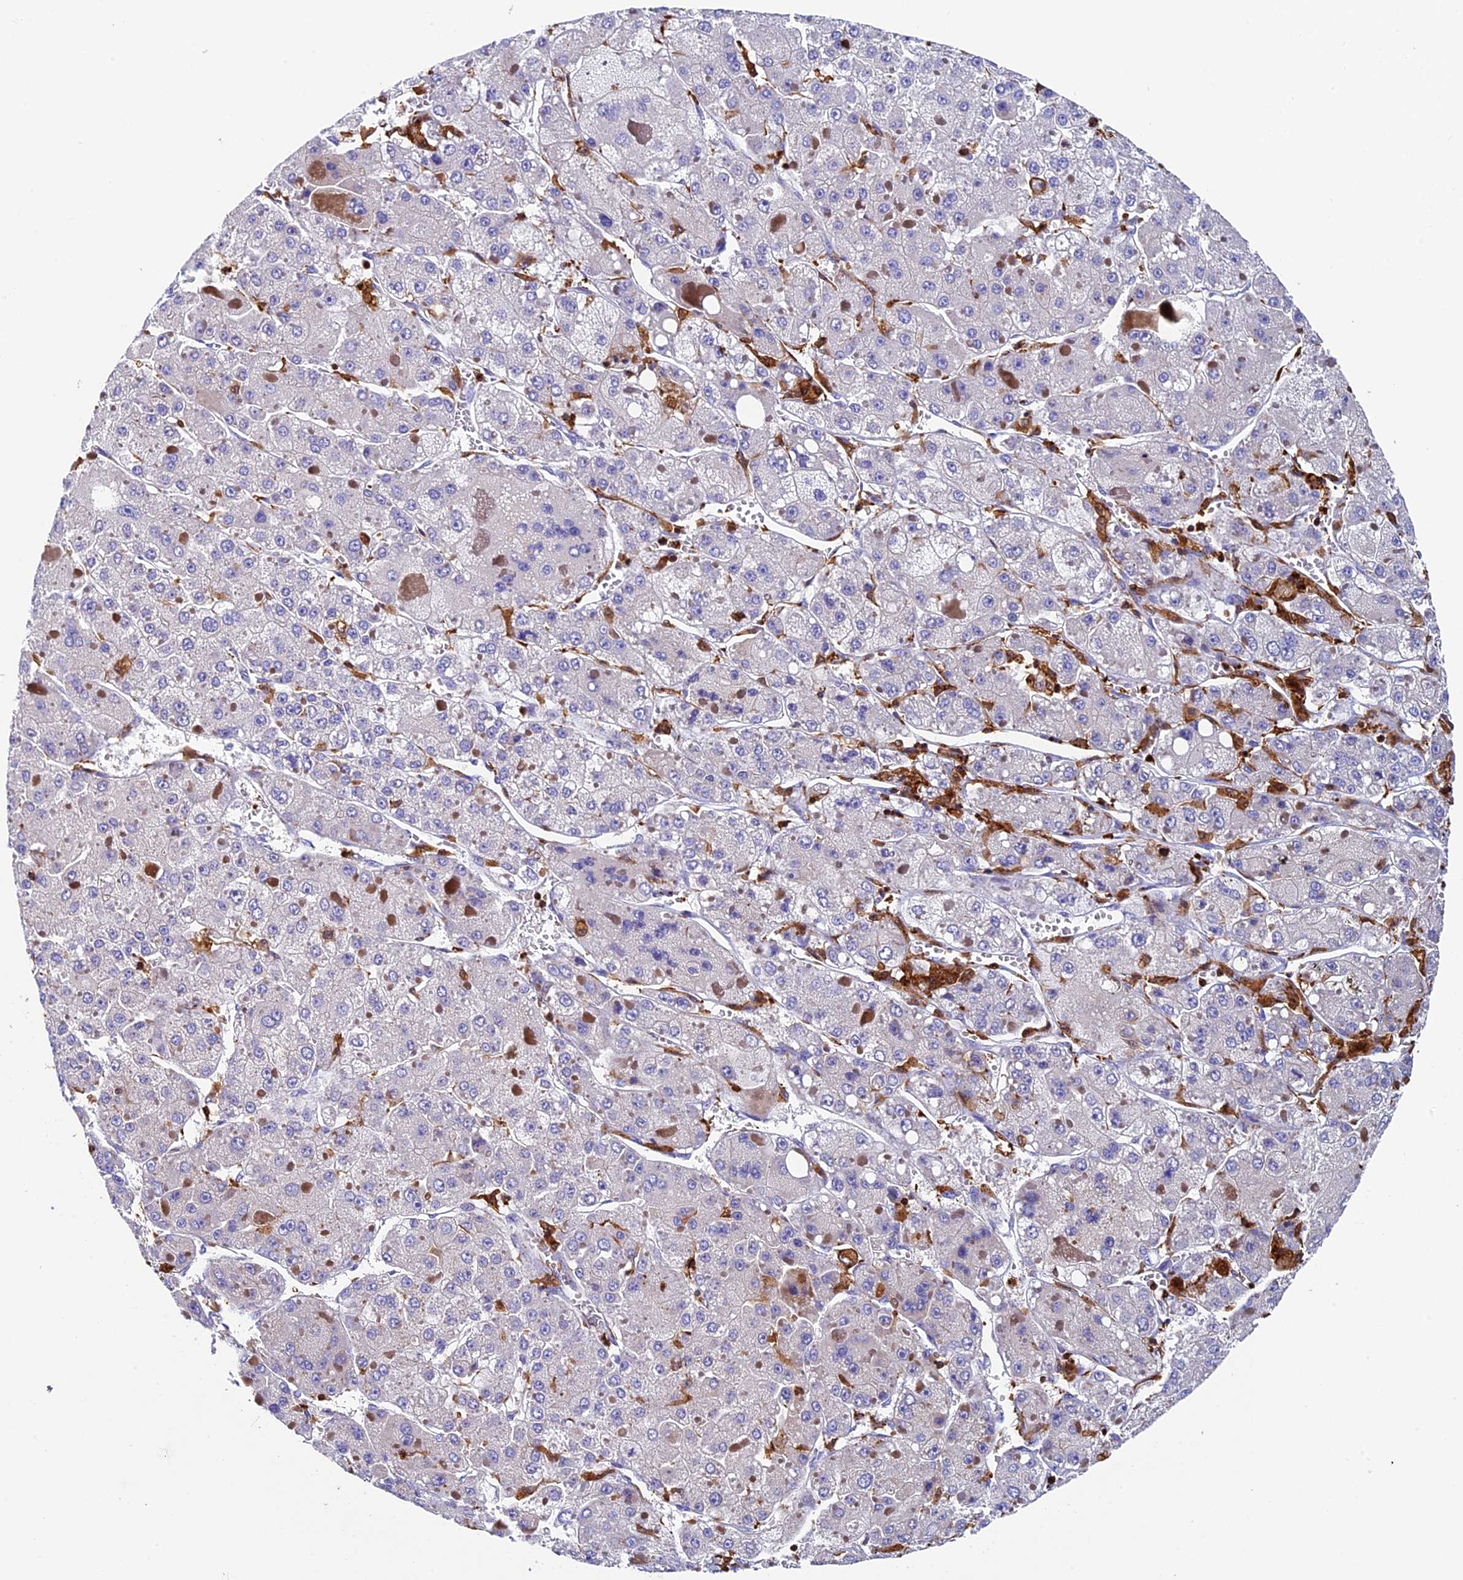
{"staining": {"intensity": "negative", "quantity": "none", "location": "none"}, "tissue": "liver cancer", "cell_type": "Tumor cells", "image_type": "cancer", "snomed": [{"axis": "morphology", "description": "Carcinoma, Hepatocellular, NOS"}, {"axis": "topography", "description": "Liver"}], "caption": "The histopathology image shows no staining of tumor cells in hepatocellular carcinoma (liver). (Brightfield microscopy of DAB (3,3'-diaminobenzidine) immunohistochemistry at high magnification).", "gene": "ADAT1", "patient": {"sex": "female", "age": 73}}